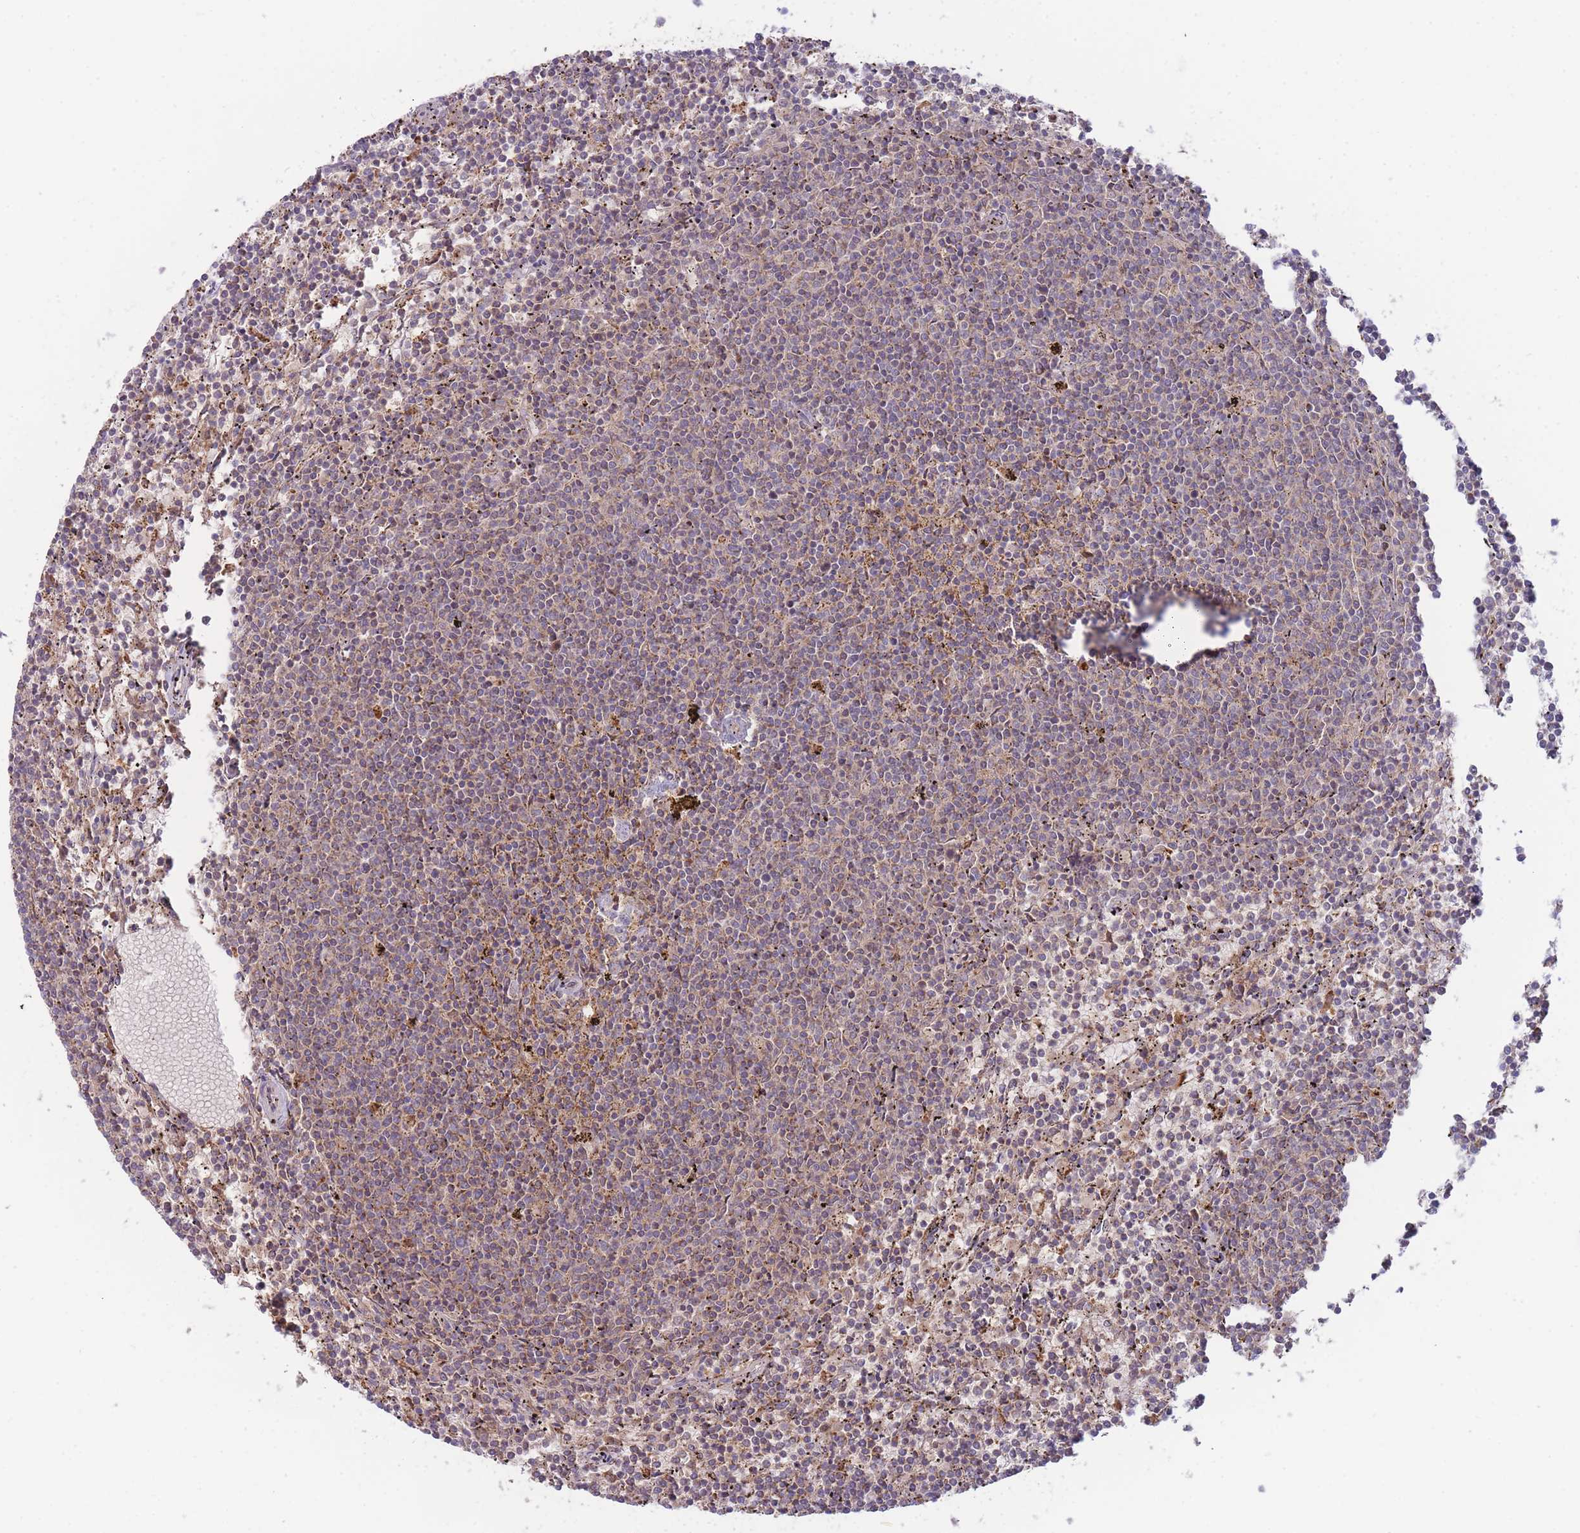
{"staining": {"intensity": "weak", "quantity": "25%-75%", "location": "cytoplasmic/membranous"}, "tissue": "lymphoma", "cell_type": "Tumor cells", "image_type": "cancer", "snomed": [{"axis": "morphology", "description": "Malignant lymphoma, non-Hodgkin's type, Low grade"}, {"axis": "topography", "description": "Spleen"}], "caption": "Immunohistochemistry (IHC) of lymphoma exhibits low levels of weak cytoplasmic/membranous expression in about 25%-75% of tumor cells.", "gene": "MRPL17", "patient": {"sex": "female", "age": 50}}